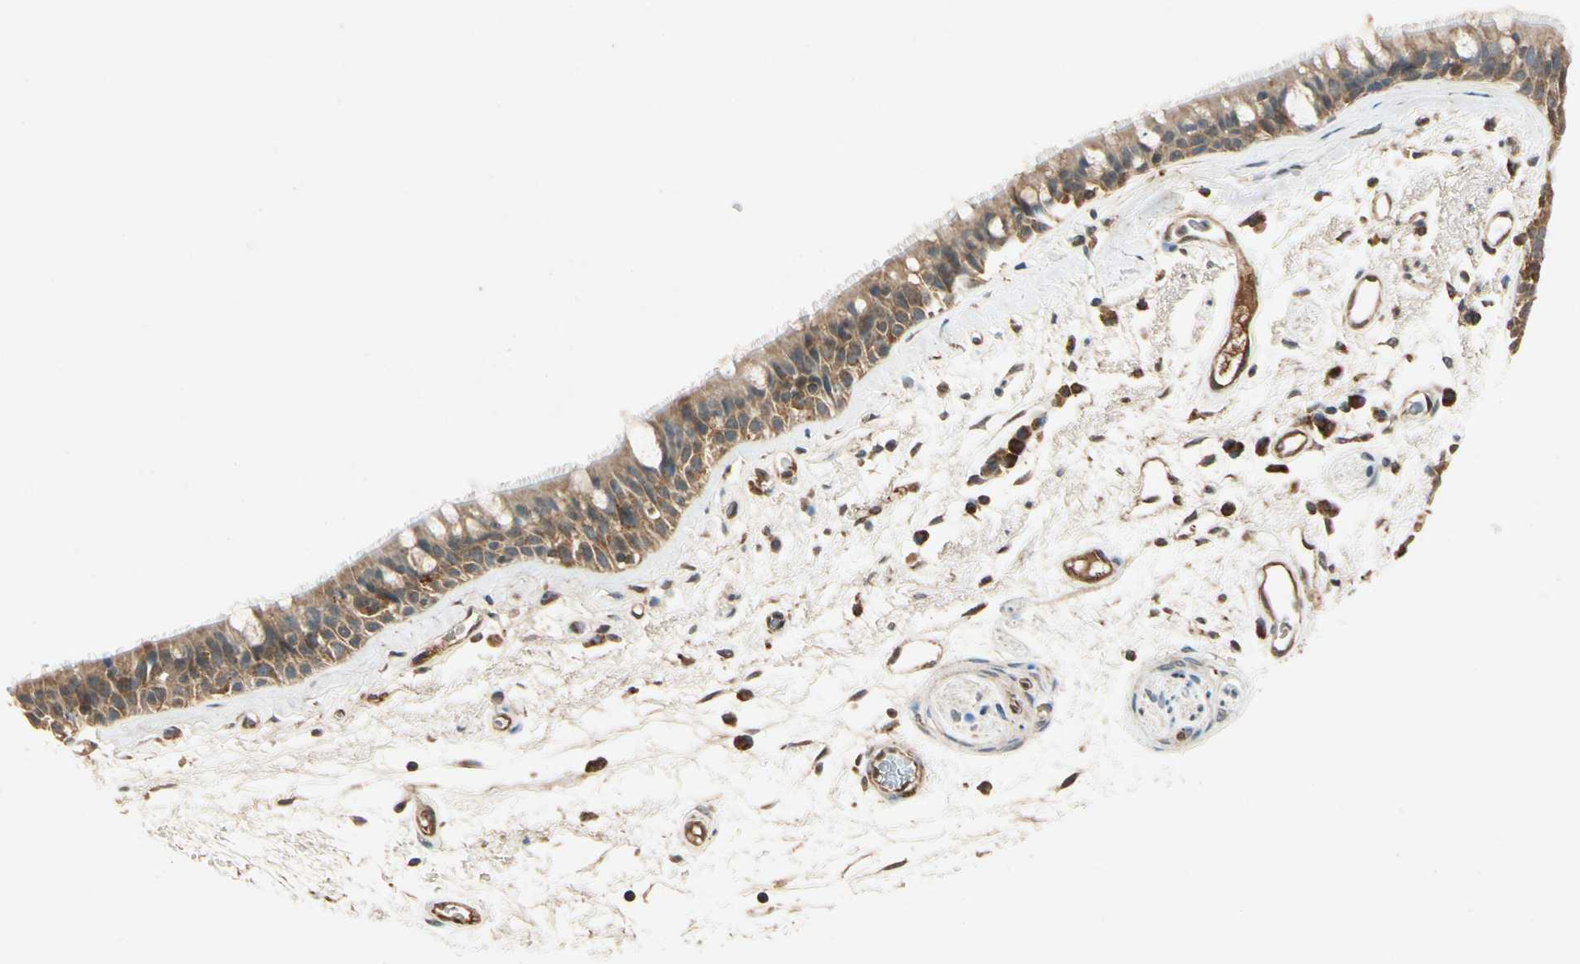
{"staining": {"intensity": "strong", "quantity": ">75%", "location": "cytoplasmic/membranous"}, "tissue": "bronchus", "cell_type": "Respiratory epithelial cells", "image_type": "normal", "snomed": [{"axis": "morphology", "description": "Normal tissue, NOS"}, {"axis": "morphology", "description": "Adenocarcinoma, NOS"}, {"axis": "topography", "description": "Bronchus"}, {"axis": "topography", "description": "Lung"}], "caption": "Bronchus stained for a protein shows strong cytoplasmic/membranous positivity in respiratory epithelial cells. The protein is stained brown, and the nuclei are stained in blue (DAB IHC with brightfield microscopy, high magnification).", "gene": "MAPK1", "patient": {"sex": "female", "age": 54}}